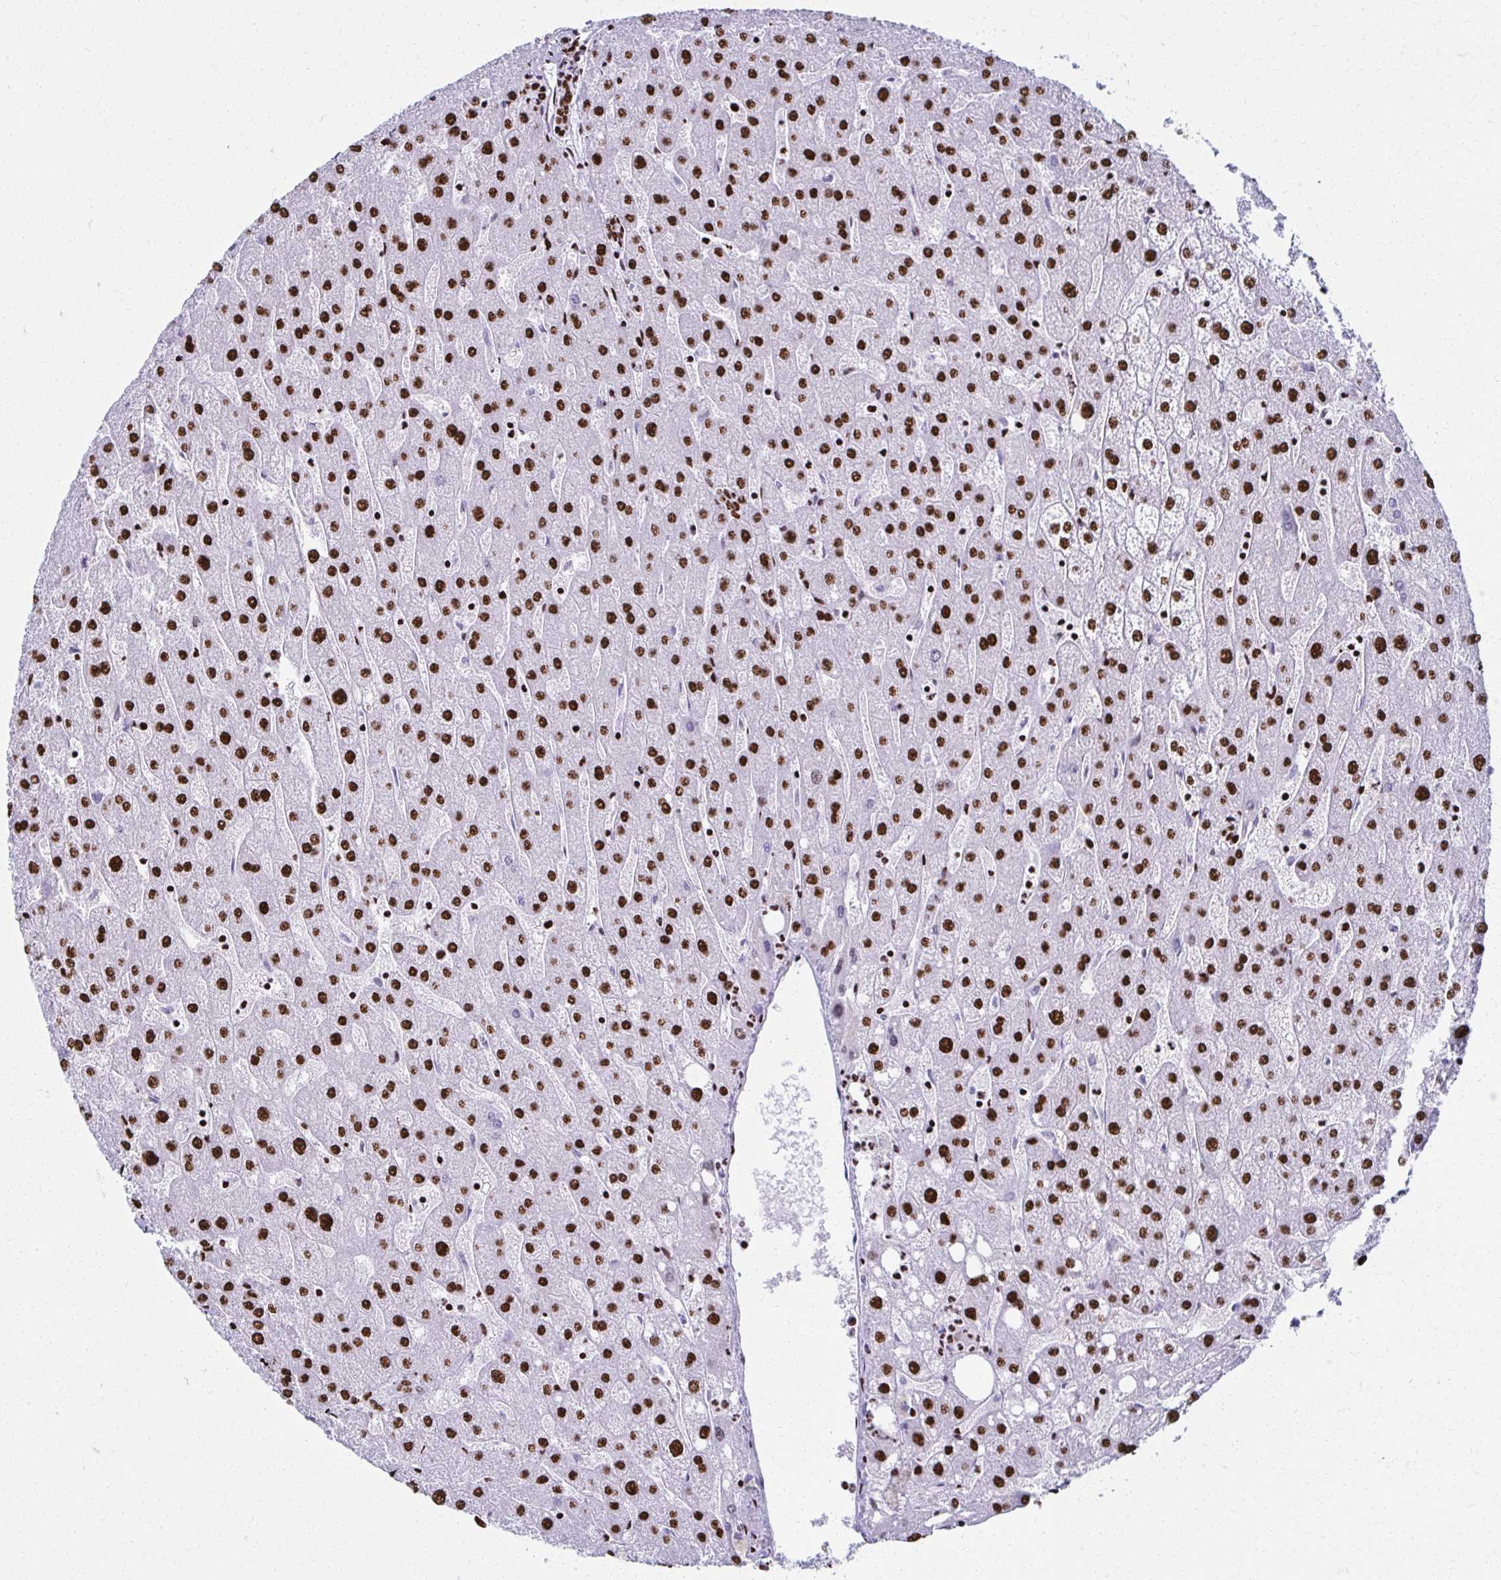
{"staining": {"intensity": "strong", "quantity": ">75%", "location": "nuclear"}, "tissue": "liver", "cell_type": "Cholangiocytes", "image_type": "normal", "snomed": [{"axis": "morphology", "description": "Normal tissue, NOS"}, {"axis": "topography", "description": "Liver"}], "caption": "Liver stained with DAB IHC displays high levels of strong nuclear staining in about >75% of cholangiocytes.", "gene": "NONO", "patient": {"sex": "male", "age": 67}}